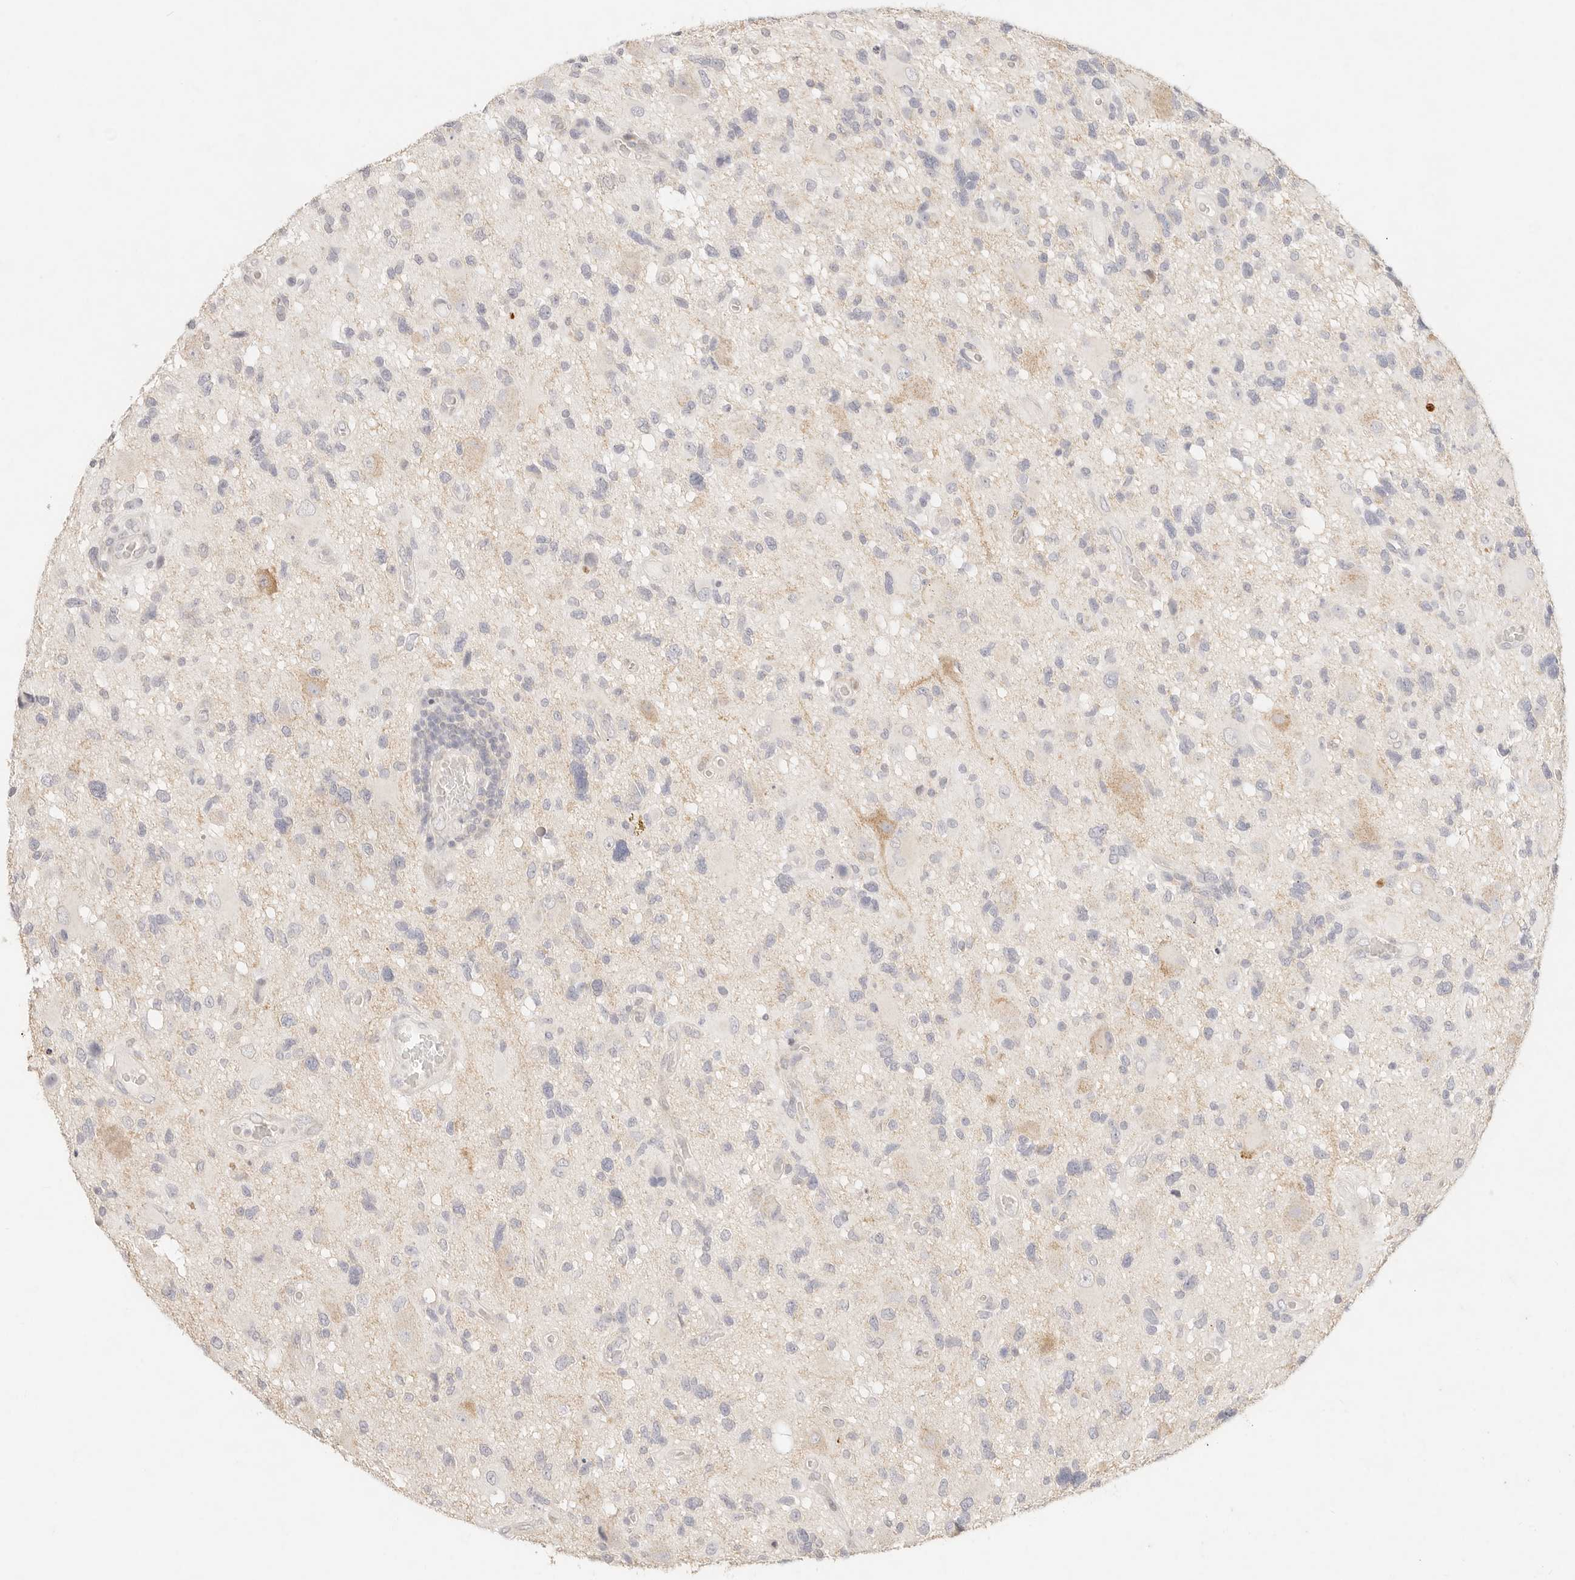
{"staining": {"intensity": "negative", "quantity": "none", "location": "none"}, "tissue": "glioma", "cell_type": "Tumor cells", "image_type": "cancer", "snomed": [{"axis": "morphology", "description": "Glioma, malignant, High grade"}, {"axis": "topography", "description": "Brain"}], "caption": "Glioma stained for a protein using IHC reveals no staining tumor cells.", "gene": "GPR156", "patient": {"sex": "male", "age": 33}}